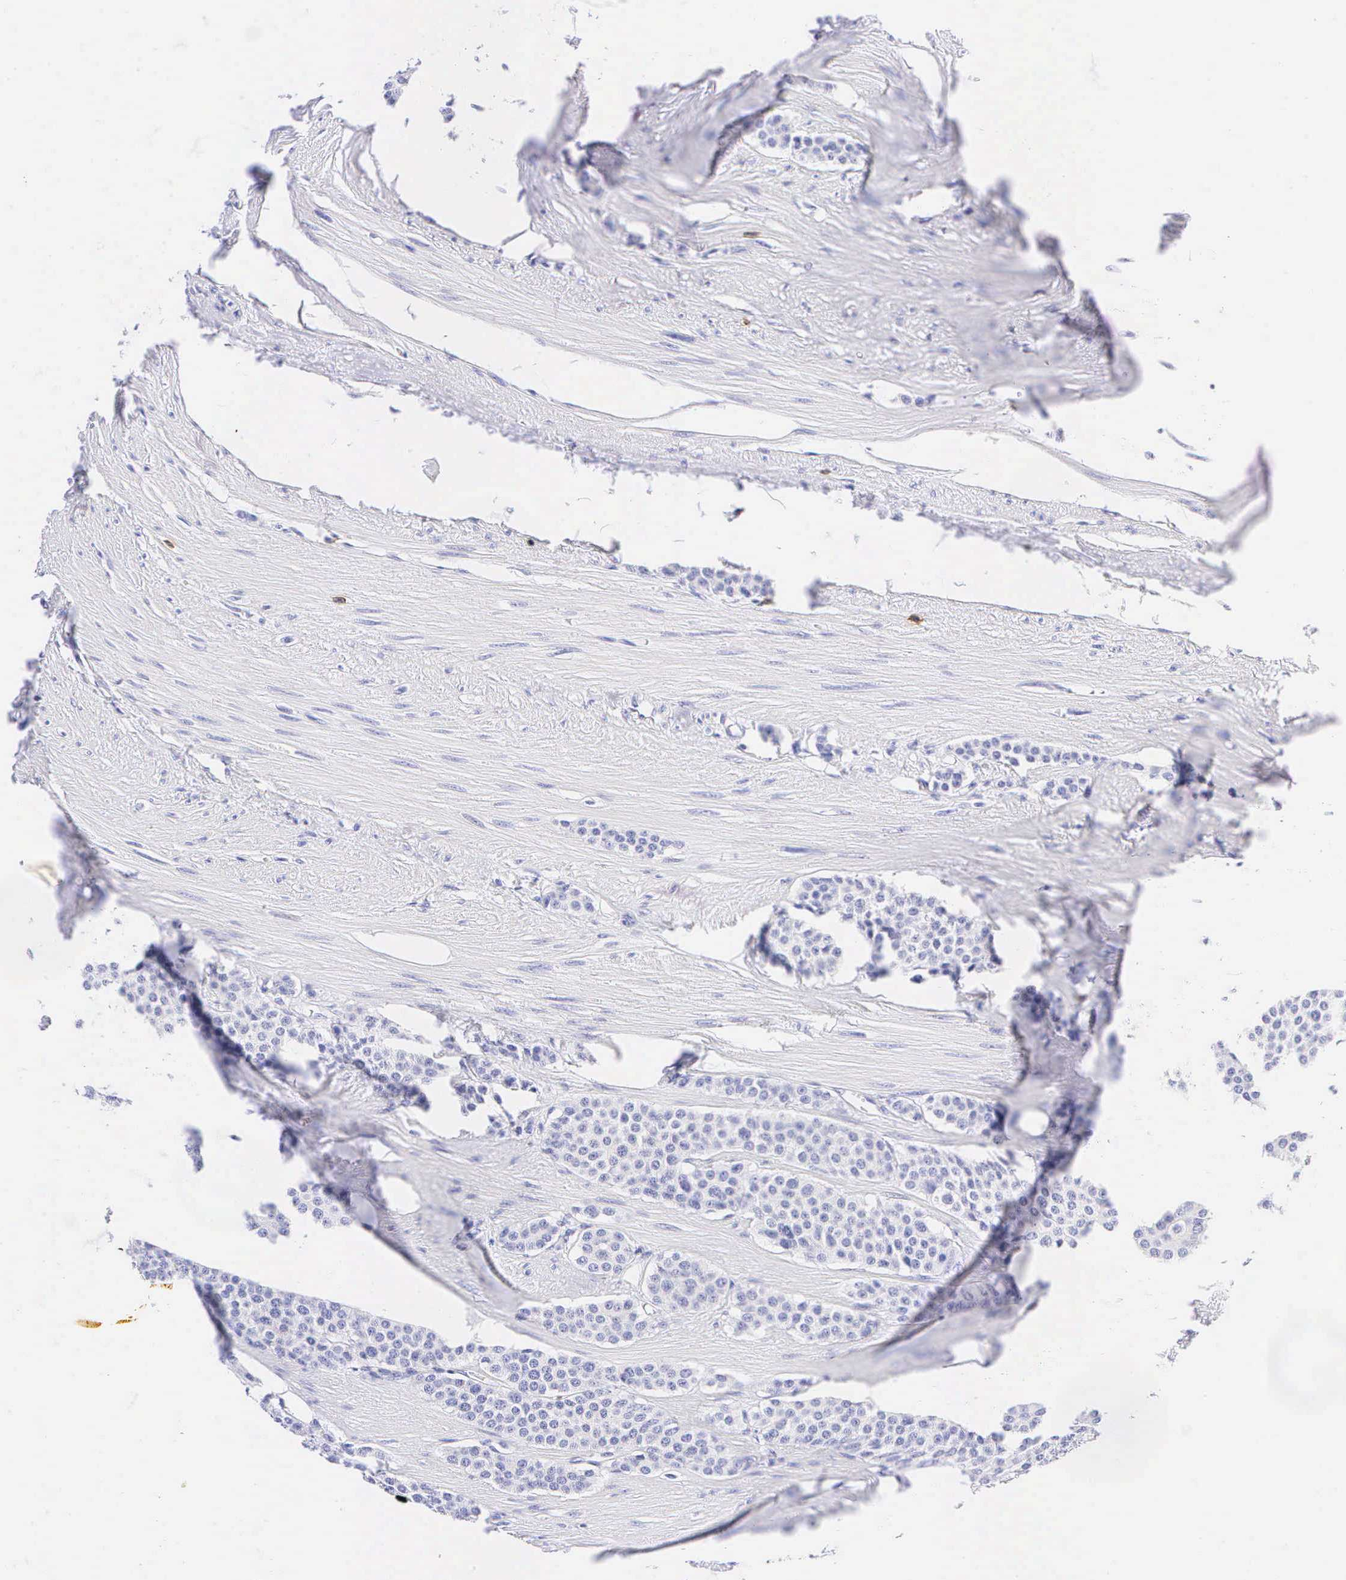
{"staining": {"intensity": "negative", "quantity": "none", "location": "none"}, "tissue": "carcinoid", "cell_type": "Tumor cells", "image_type": "cancer", "snomed": [{"axis": "morphology", "description": "Carcinoid, malignant, NOS"}, {"axis": "topography", "description": "Small intestine"}], "caption": "A high-resolution image shows IHC staining of malignant carcinoid, which shows no significant staining in tumor cells. Brightfield microscopy of immunohistochemistry stained with DAB (brown) and hematoxylin (blue), captured at high magnification.", "gene": "CD3E", "patient": {"sex": "male", "age": 60}}